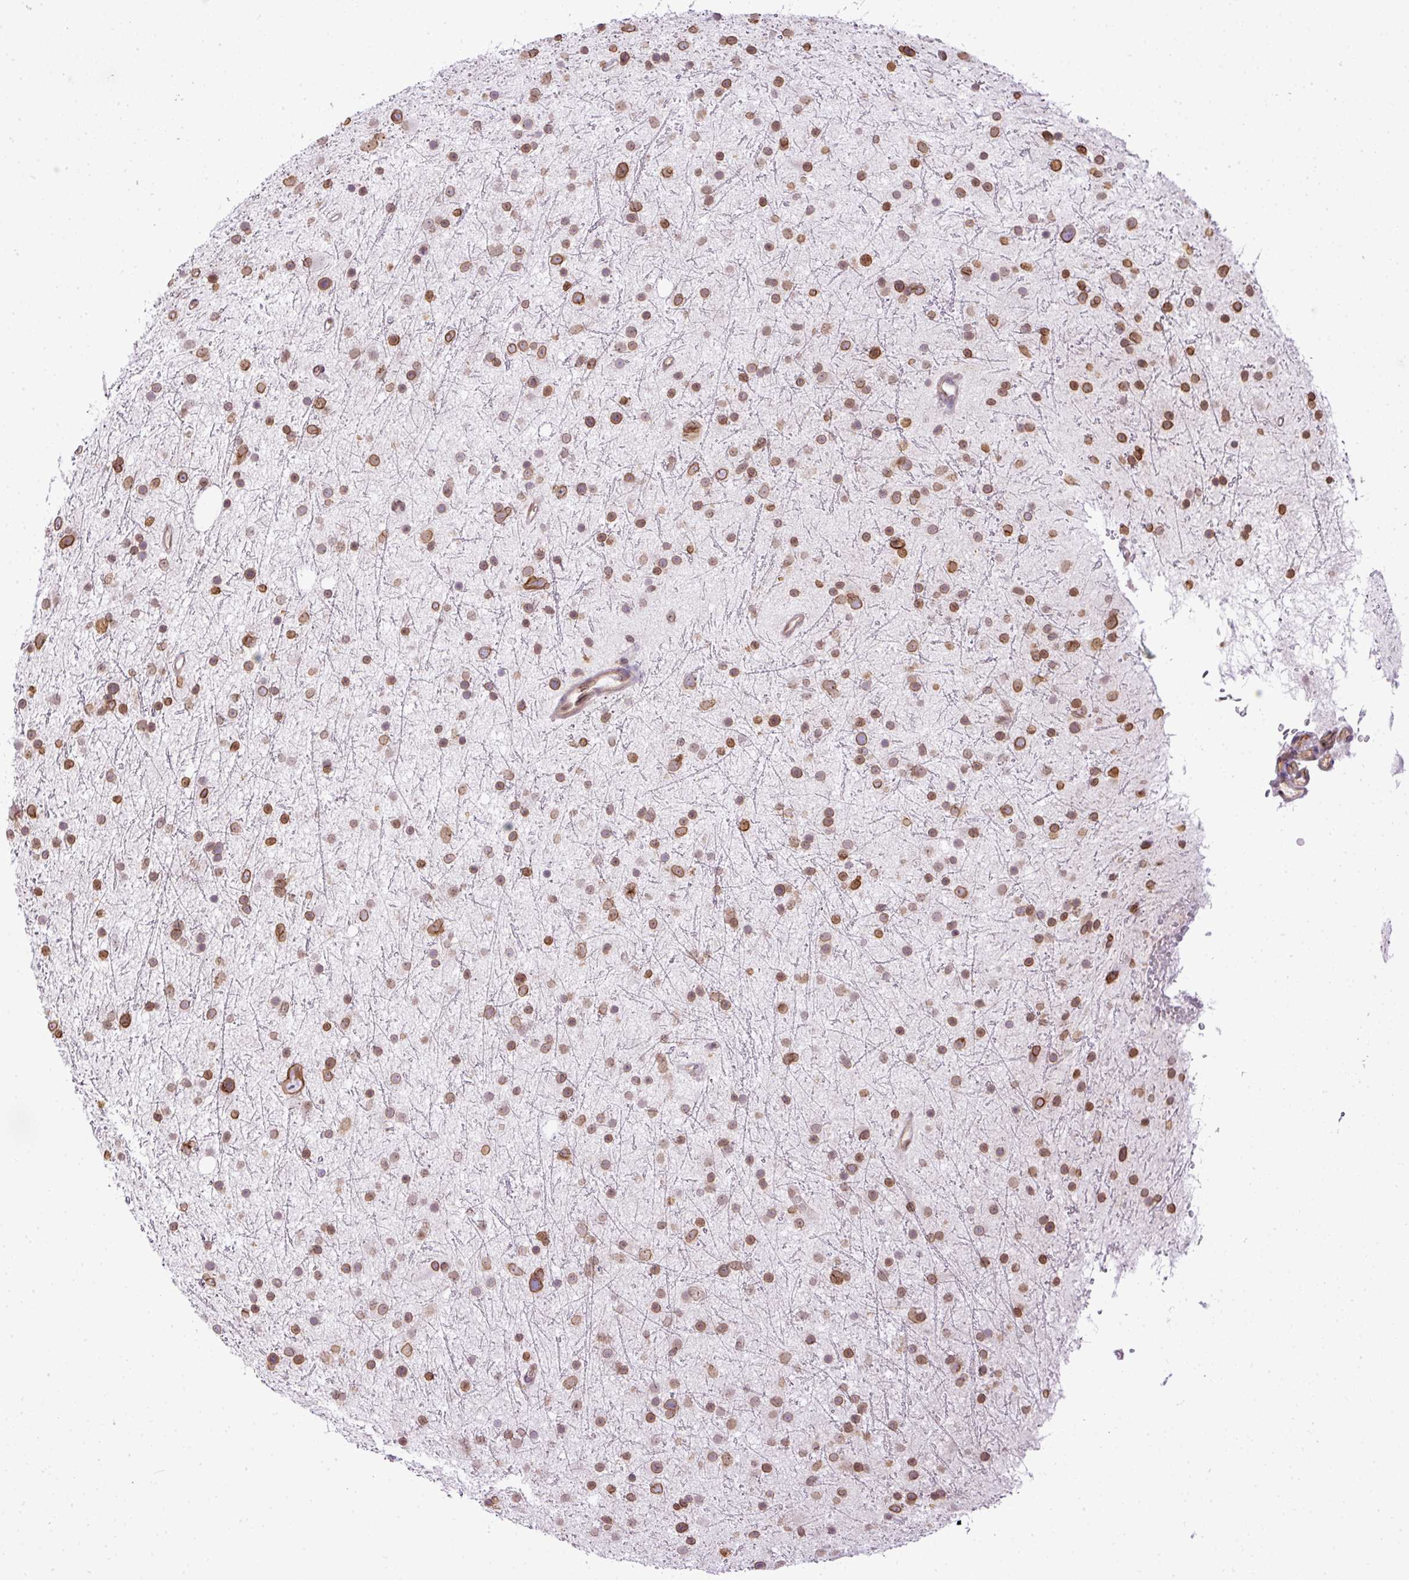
{"staining": {"intensity": "moderate", "quantity": ">75%", "location": "nuclear"}, "tissue": "glioma", "cell_type": "Tumor cells", "image_type": "cancer", "snomed": [{"axis": "morphology", "description": "Glioma, malignant, Low grade"}, {"axis": "topography", "description": "Cerebral cortex"}], "caption": "Immunohistochemical staining of human glioma exhibits moderate nuclear protein staining in approximately >75% of tumor cells.", "gene": "COX18", "patient": {"sex": "female", "age": 39}}